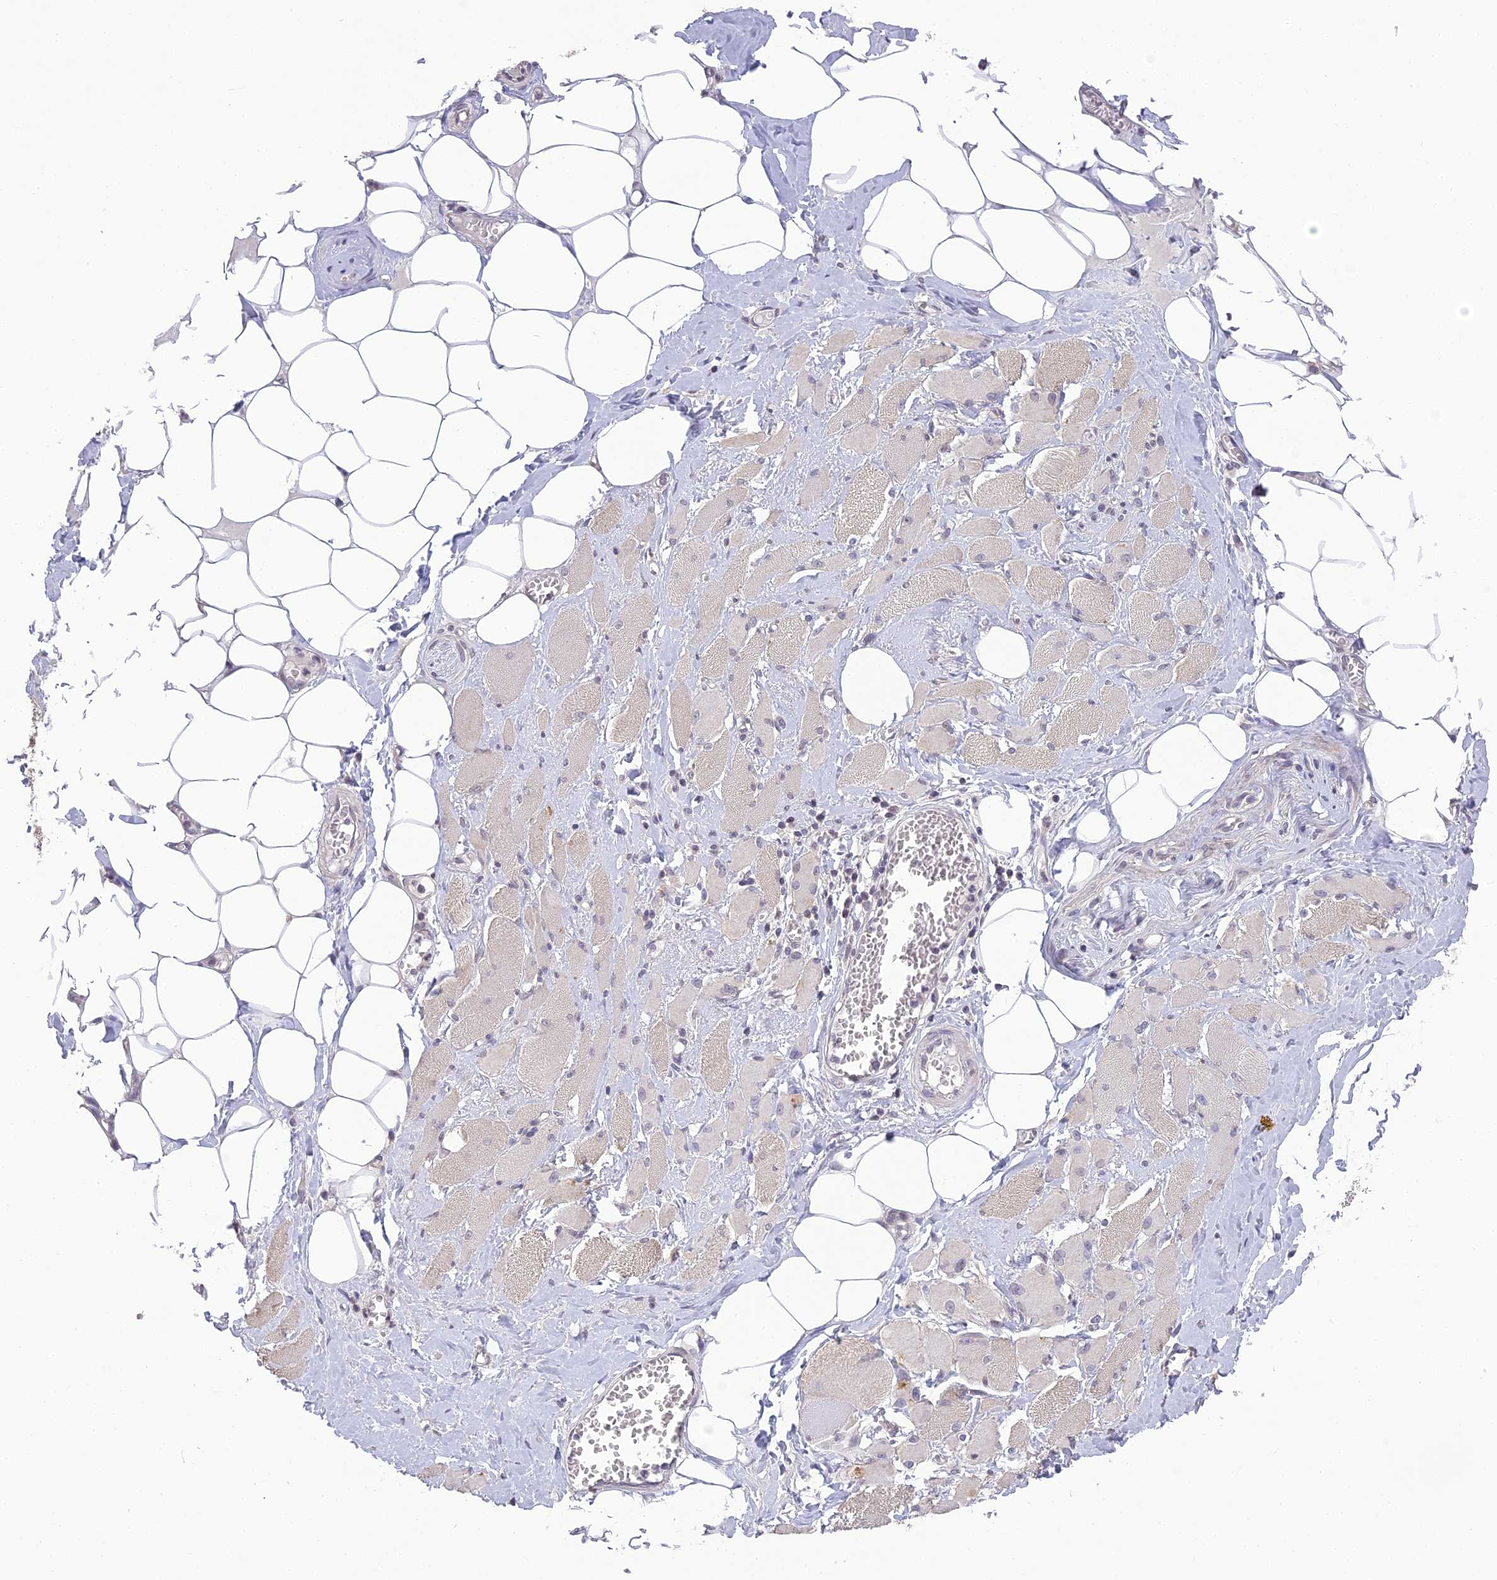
{"staining": {"intensity": "weak", "quantity": "25%-75%", "location": "cytoplasmic/membranous"}, "tissue": "skeletal muscle", "cell_type": "Myocytes", "image_type": "normal", "snomed": [{"axis": "morphology", "description": "Normal tissue, NOS"}, {"axis": "morphology", "description": "Basal cell carcinoma"}, {"axis": "topography", "description": "Skeletal muscle"}], "caption": "A histopathology image of skeletal muscle stained for a protein demonstrates weak cytoplasmic/membranous brown staining in myocytes.", "gene": "ERG28", "patient": {"sex": "female", "age": 64}}